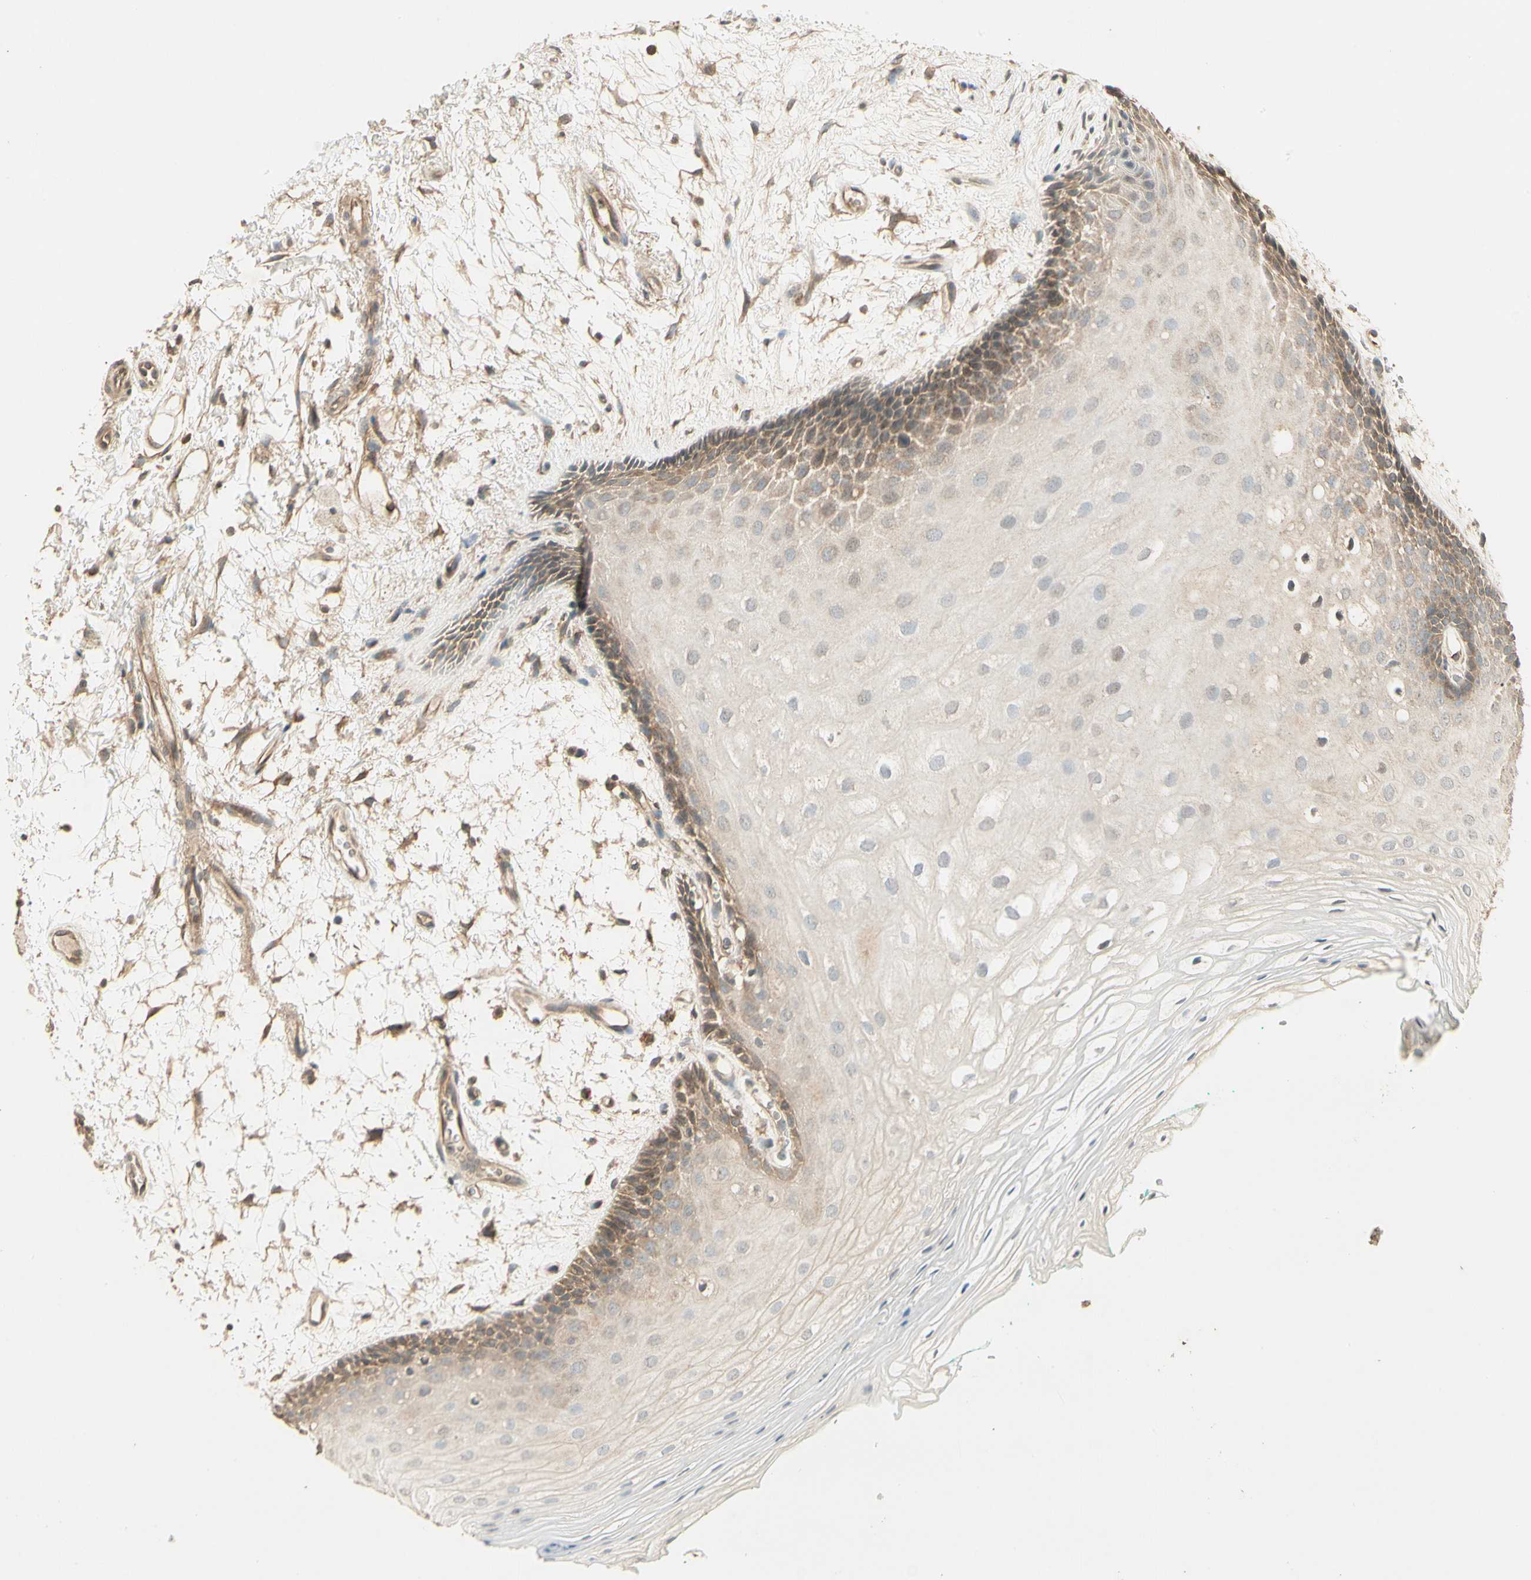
{"staining": {"intensity": "moderate", "quantity": "<25%", "location": "cytoplasmic/membranous"}, "tissue": "oral mucosa", "cell_type": "Squamous epithelial cells", "image_type": "normal", "snomed": [{"axis": "morphology", "description": "Normal tissue, NOS"}, {"axis": "topography", "description": "Skeletal muscle"}, {"axis": "topography", "description": "Oral tissue"}, {"axis": "topography", "description": "Peripheral nerve tissue"}], "caption": "Oral mucosa stained for a protein exhibits moderate cytoplasmic/membranous positivity in squamous epithelial cells.", "gene": "RNF180", "patient": {"sex": "female", "age": 84}}